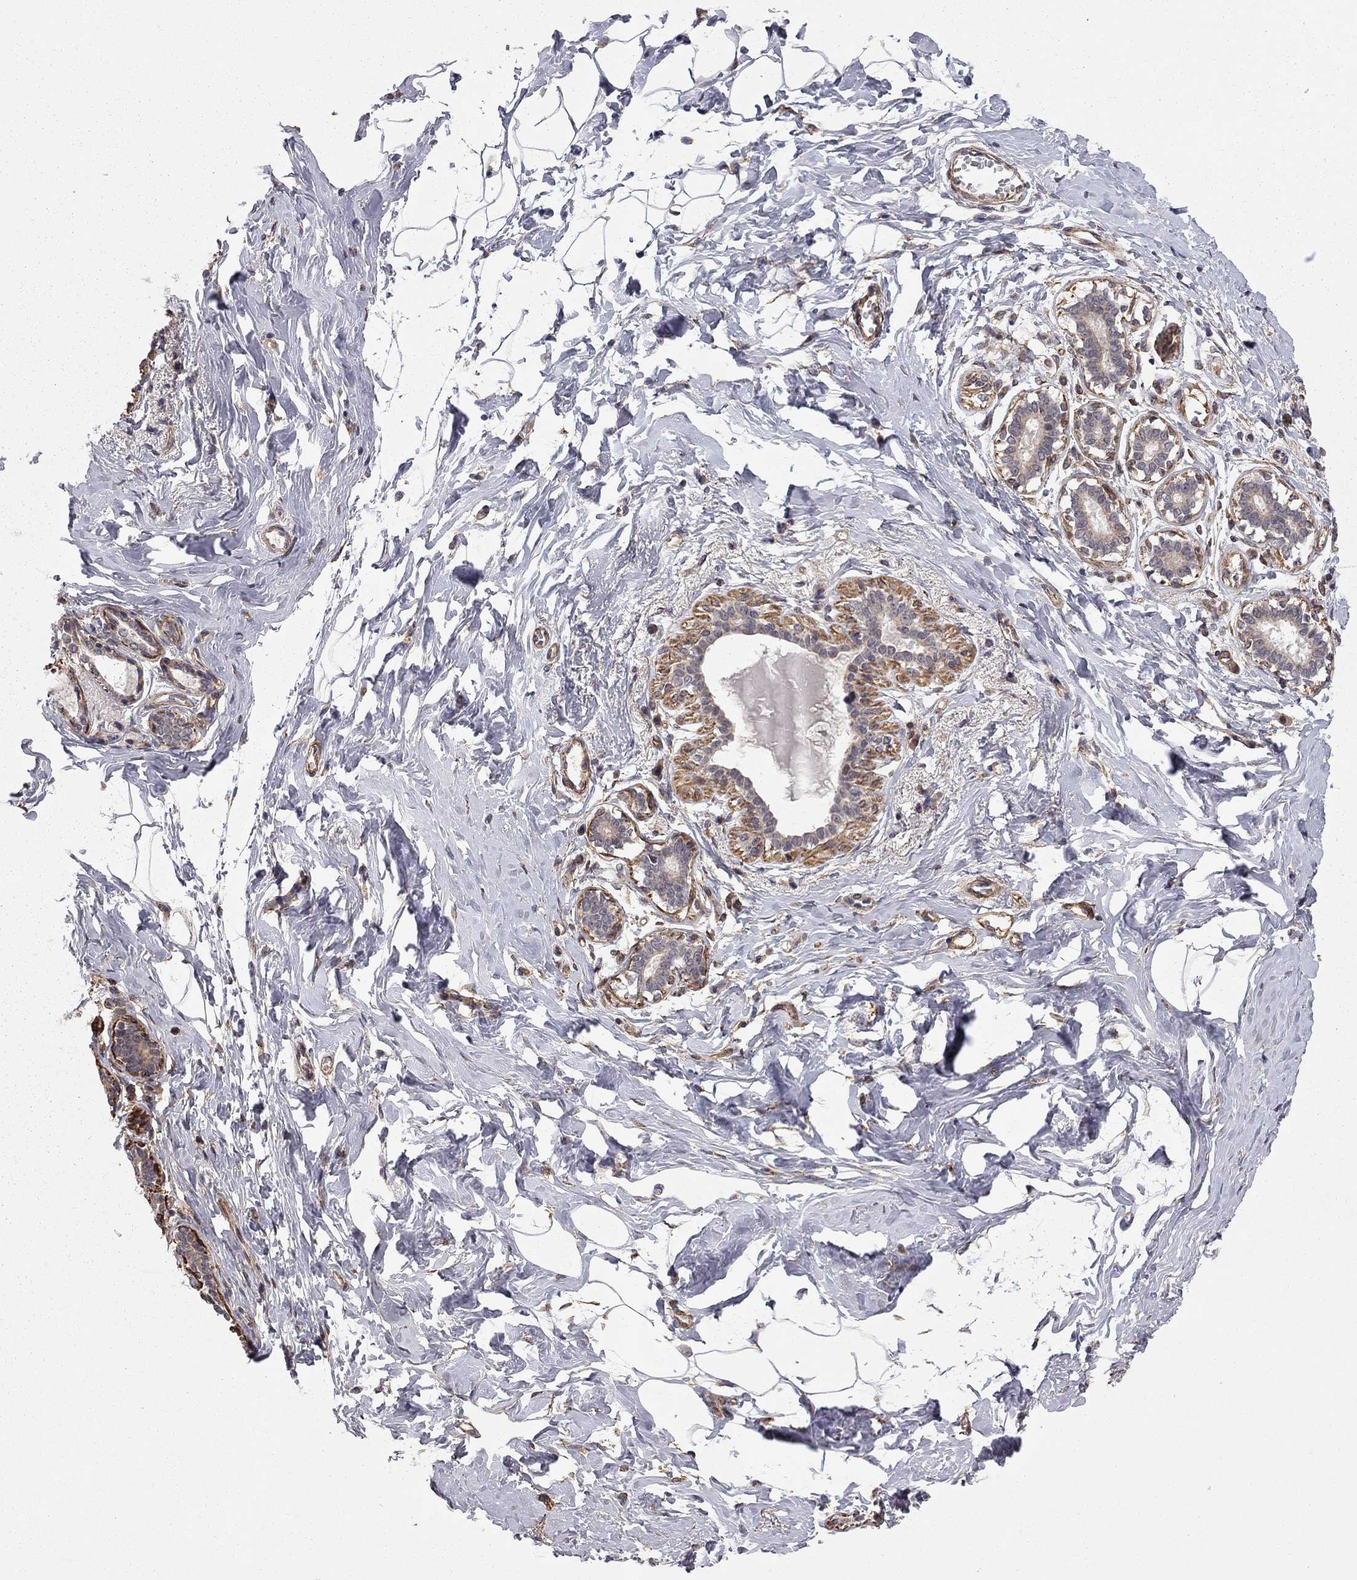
{"staining": {"intensity": "negative", "quantity": "none", "location": "none"}, "tissue": "breast", "cell_type": "Adipocytes", "image_type": "normal", "snomed": [{"axis": "morphology", "description": "Normal tissue, NOS"}, {"axis": "morphology", "description": "Lobular carcinoma, in situ"}, {"axis": "topography", "description": "Breast"}], "caption": "High power microscopy micrograph of an IHC photomicrograph of benign breast, revealing no significant positivity in adipocytes.", "gene": "EXOC3L2", "patient": {"sex": "female", "age": 35}}